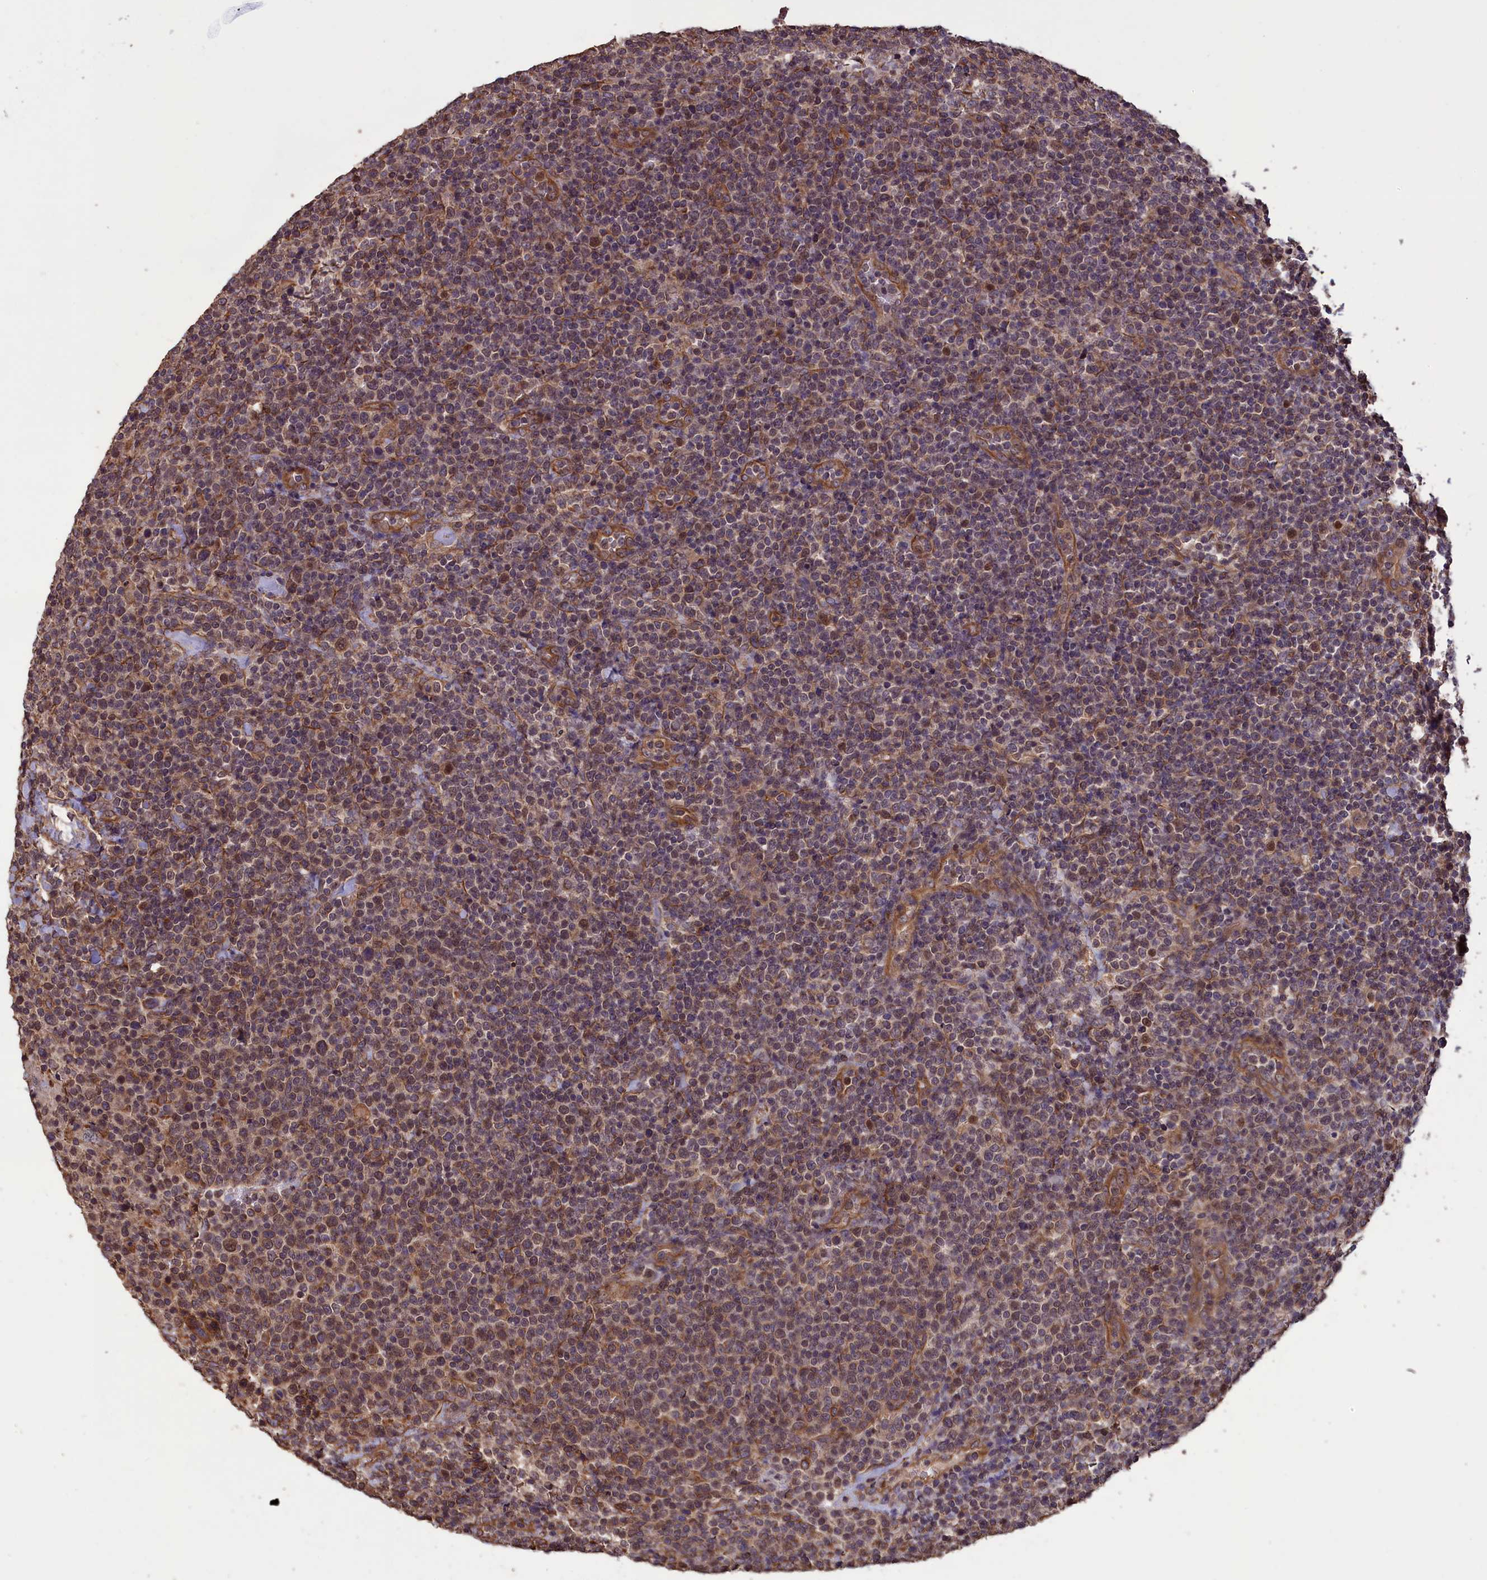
{"staining": {"intensity": "moderate", "quantity": "<25%", "location": "cytoplasmic/membranous,nuclear"}, "tissue": "lymphoma", "cell_type": "Tumor cells", "image_type": "cancer", "snomed": [{"axis": "morphology", "description": "Malignant lymphoma, non-Hodgkin's type, High grade"}, {"axis": "topography", "description": "Lymph node"}], "caption": "DAB immunohistochemical staining of lymphoma exhibits moderate cytoplasmic/membranous and nuclear protein expression in about <25% of tumor cells.", "gene": "DAPK3", "patient": {"sex": "male", "age": 61}}